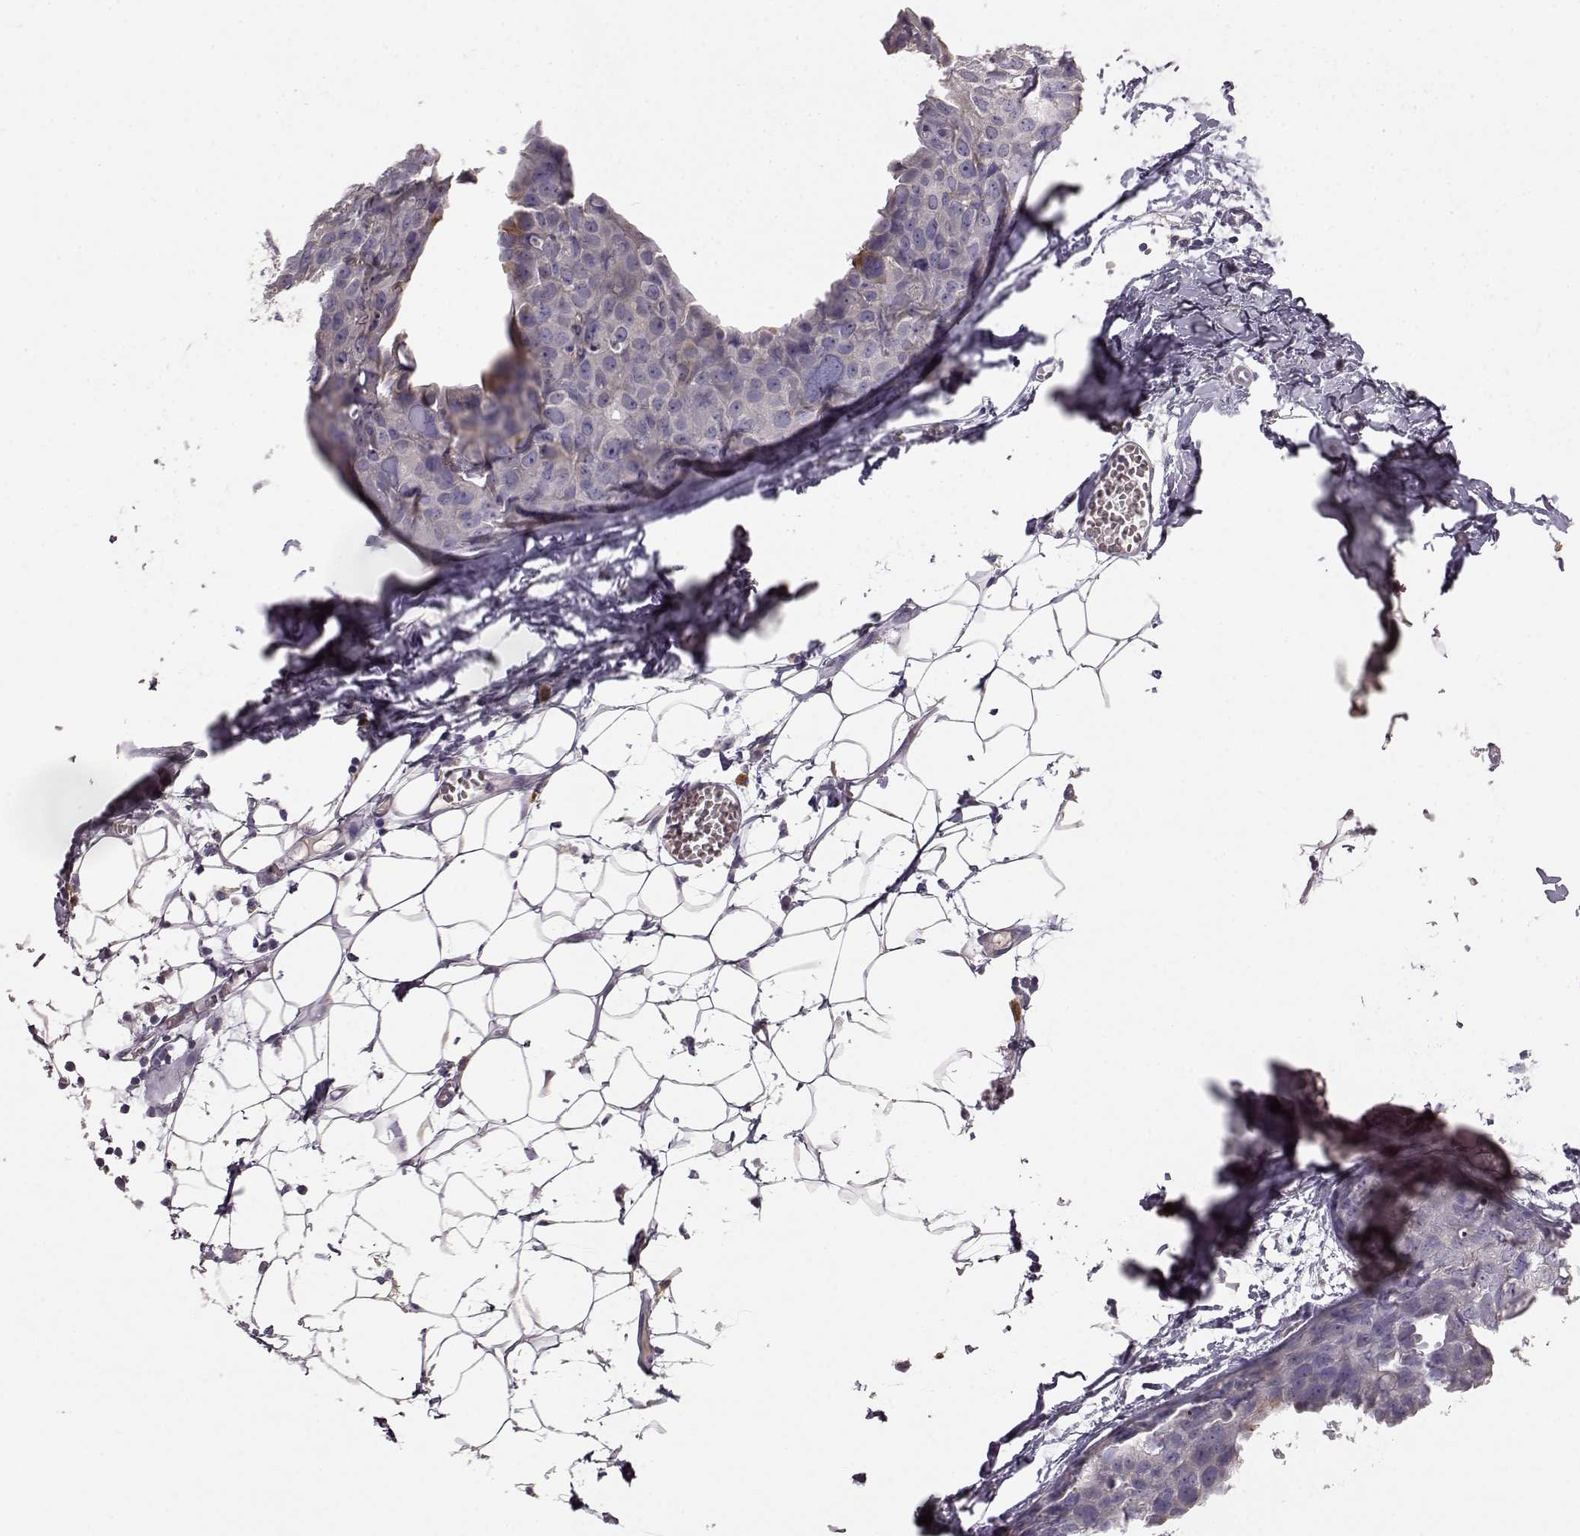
{"staining": {"intensity": "negative", "quantity": "none", "location": "none"}, "tissue": "breast cancer", "cell_type": "Tumor cells", "image_type": "cancer", "snomed": [{"axis": "morphology", "description": "Duct carcinoma"}, {"axis": "topography", "description": "Breast"}], "caption": "Human breast cancer stained for a protein using immunohistochemistry (IHC) demonstrates no positivity in tumor cells.", "gene": "GHR", "patient": {"sex": "female", "age": 38}}